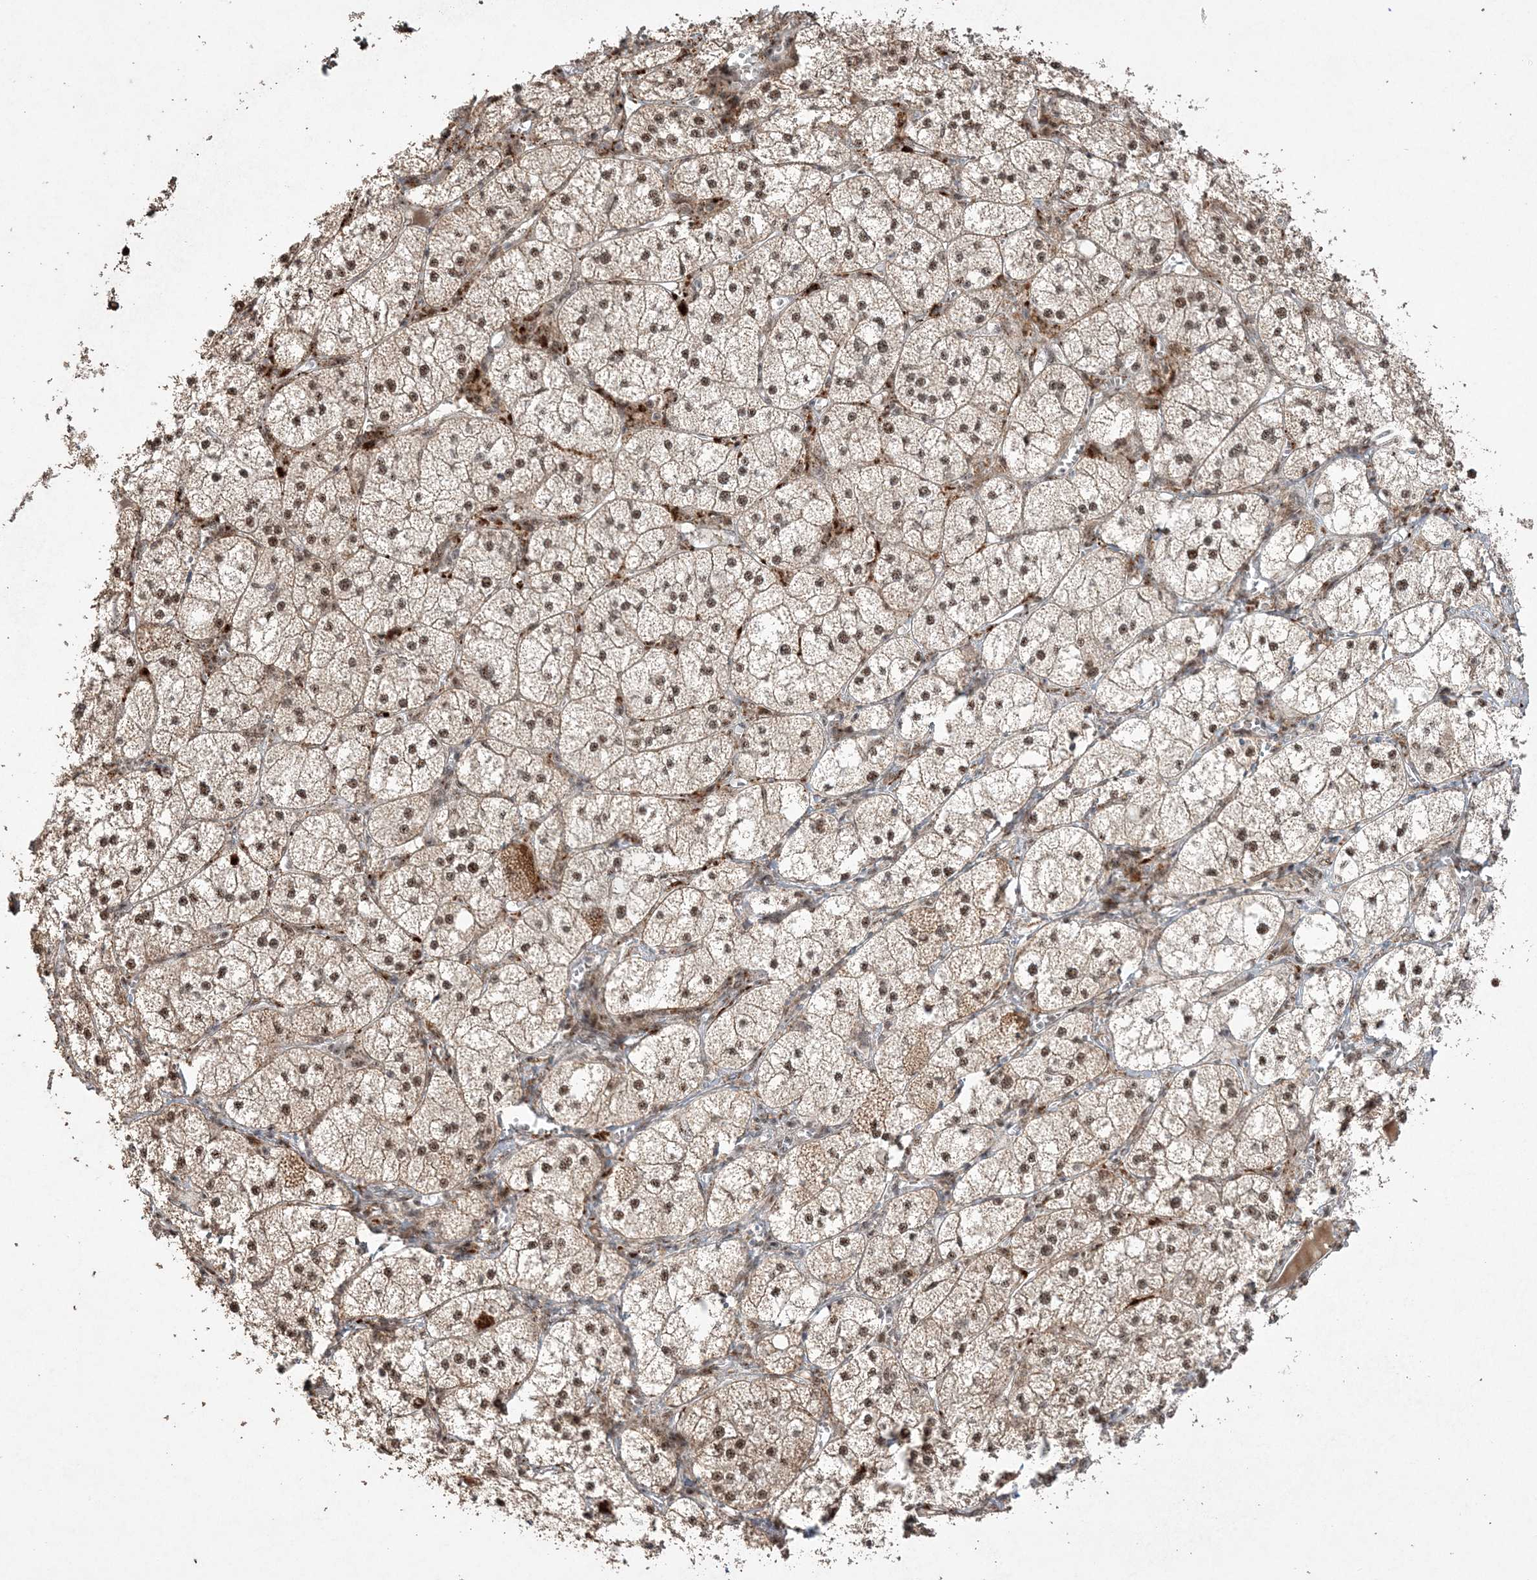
{"staining": {"intensity": "strong", "quantity": ">75%", "location": "nuclear"}, "tissue": "adrenal gland", "cell_type": "Glandular cells", "image_type": "normal", "snomed": [{"axis": "morphology", "description": "Normal tissue, NOS"}, {"axis": "topography", "description": "Adrenal gland"}], "caption": "Adrenal gland stained with IHC reveals strong nuclear expression in approximately >75% of glandular cells.", "gene": "POLR3B", "patient": {"sex": "female", "age": 61}}